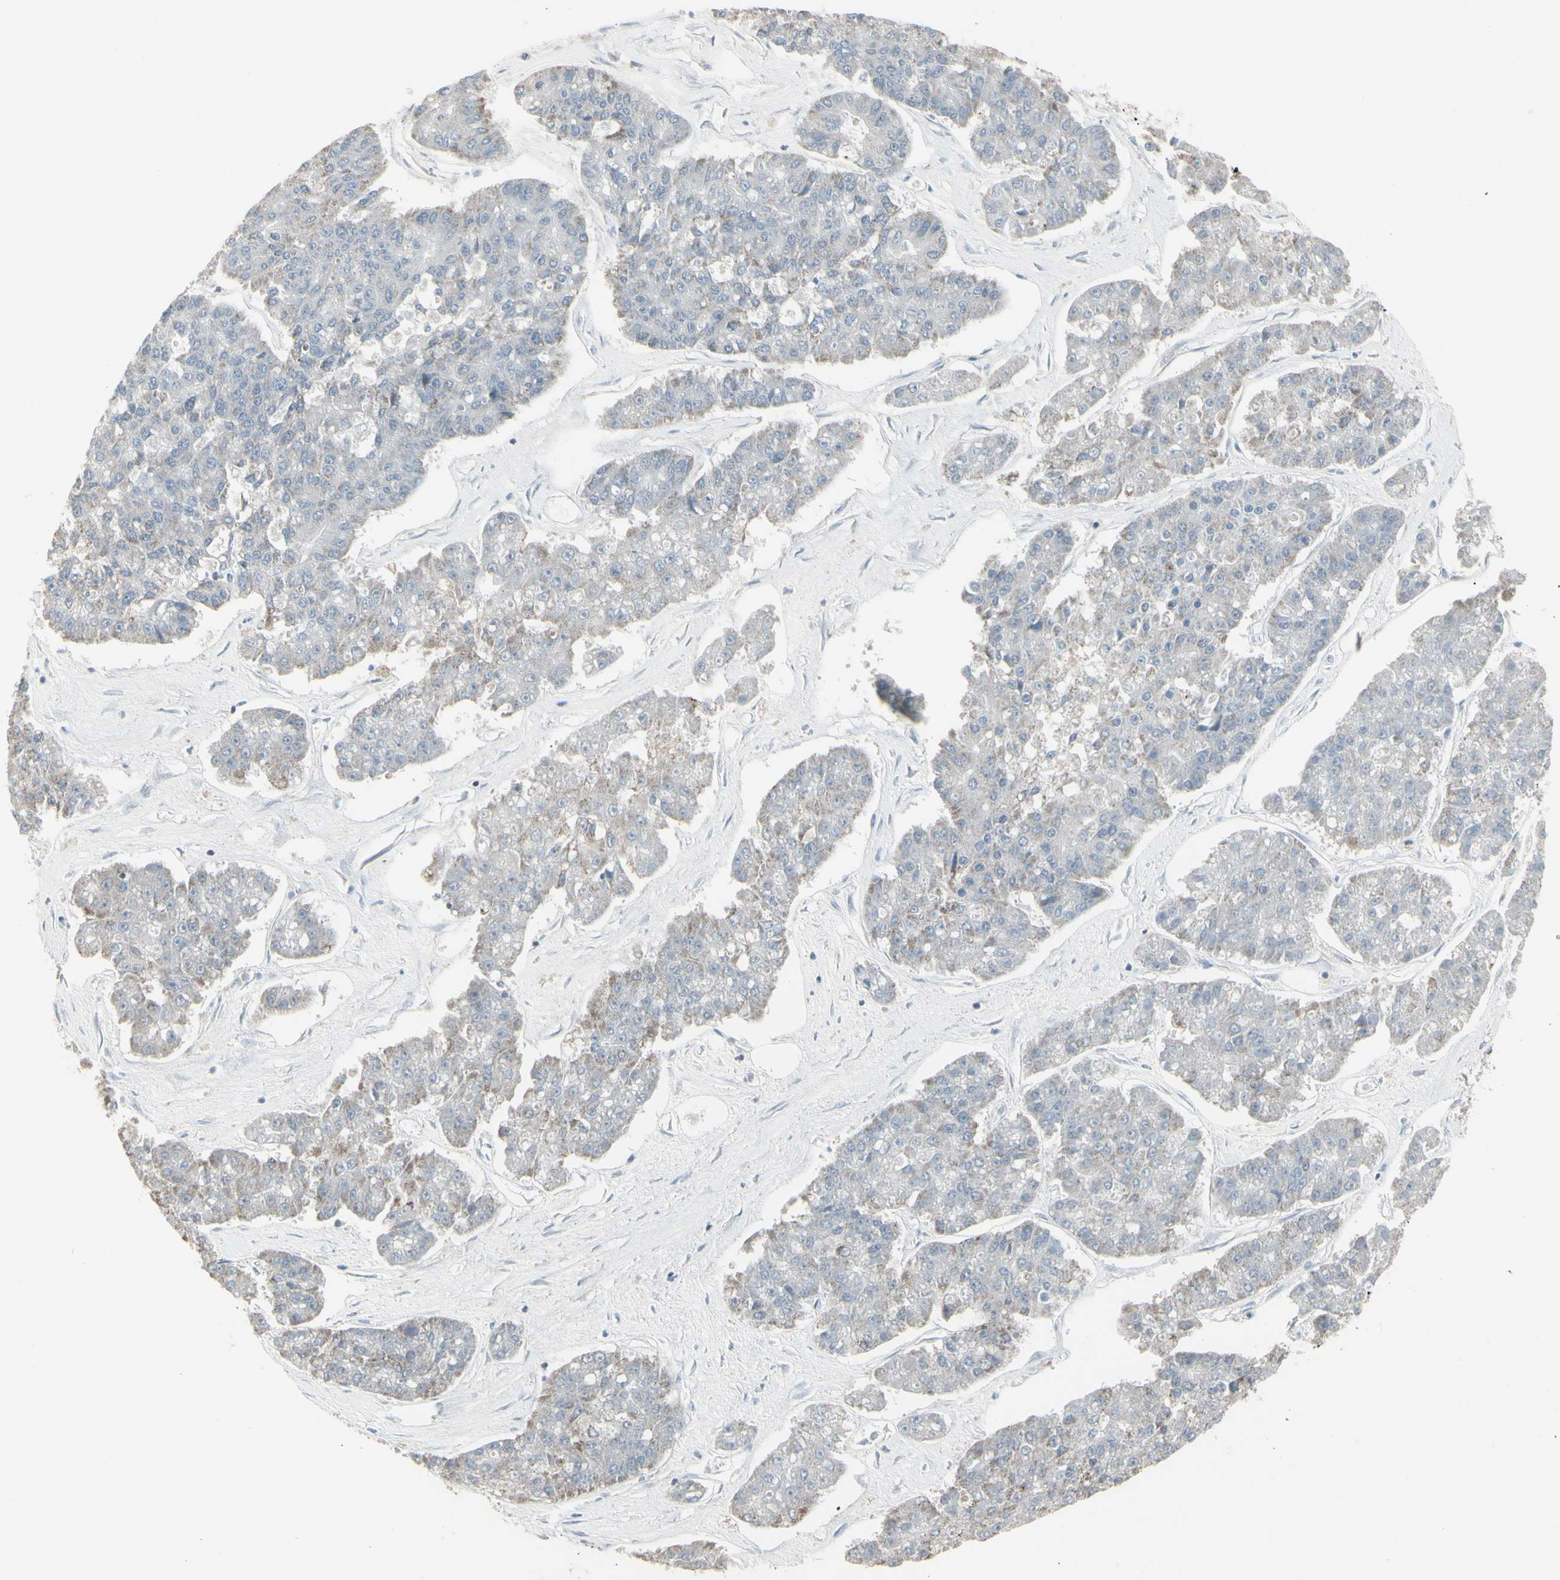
{"staining": {"intensity": "weak", "quantity": "25%-75%", "location": "cytoplasmic/membranous"}, "tissue": "pancreatic cancer", "cell_type": "Tumor cells", "image_type": "cancer", "snomed": [{"axis": "morphology", "description": "Adenocarcinoma, NOS"}, {"axis": "topography", "description": "Pancreas"}], "caption": "Brown immunohistochemical staining in pancreatic adenocarcinoma reveals weak cytoplasmic/membranous positivity in about 25%-75% of tumor cells.", "gene": "SAMSN1", "patient": {"sex": "male", "age": 50}}